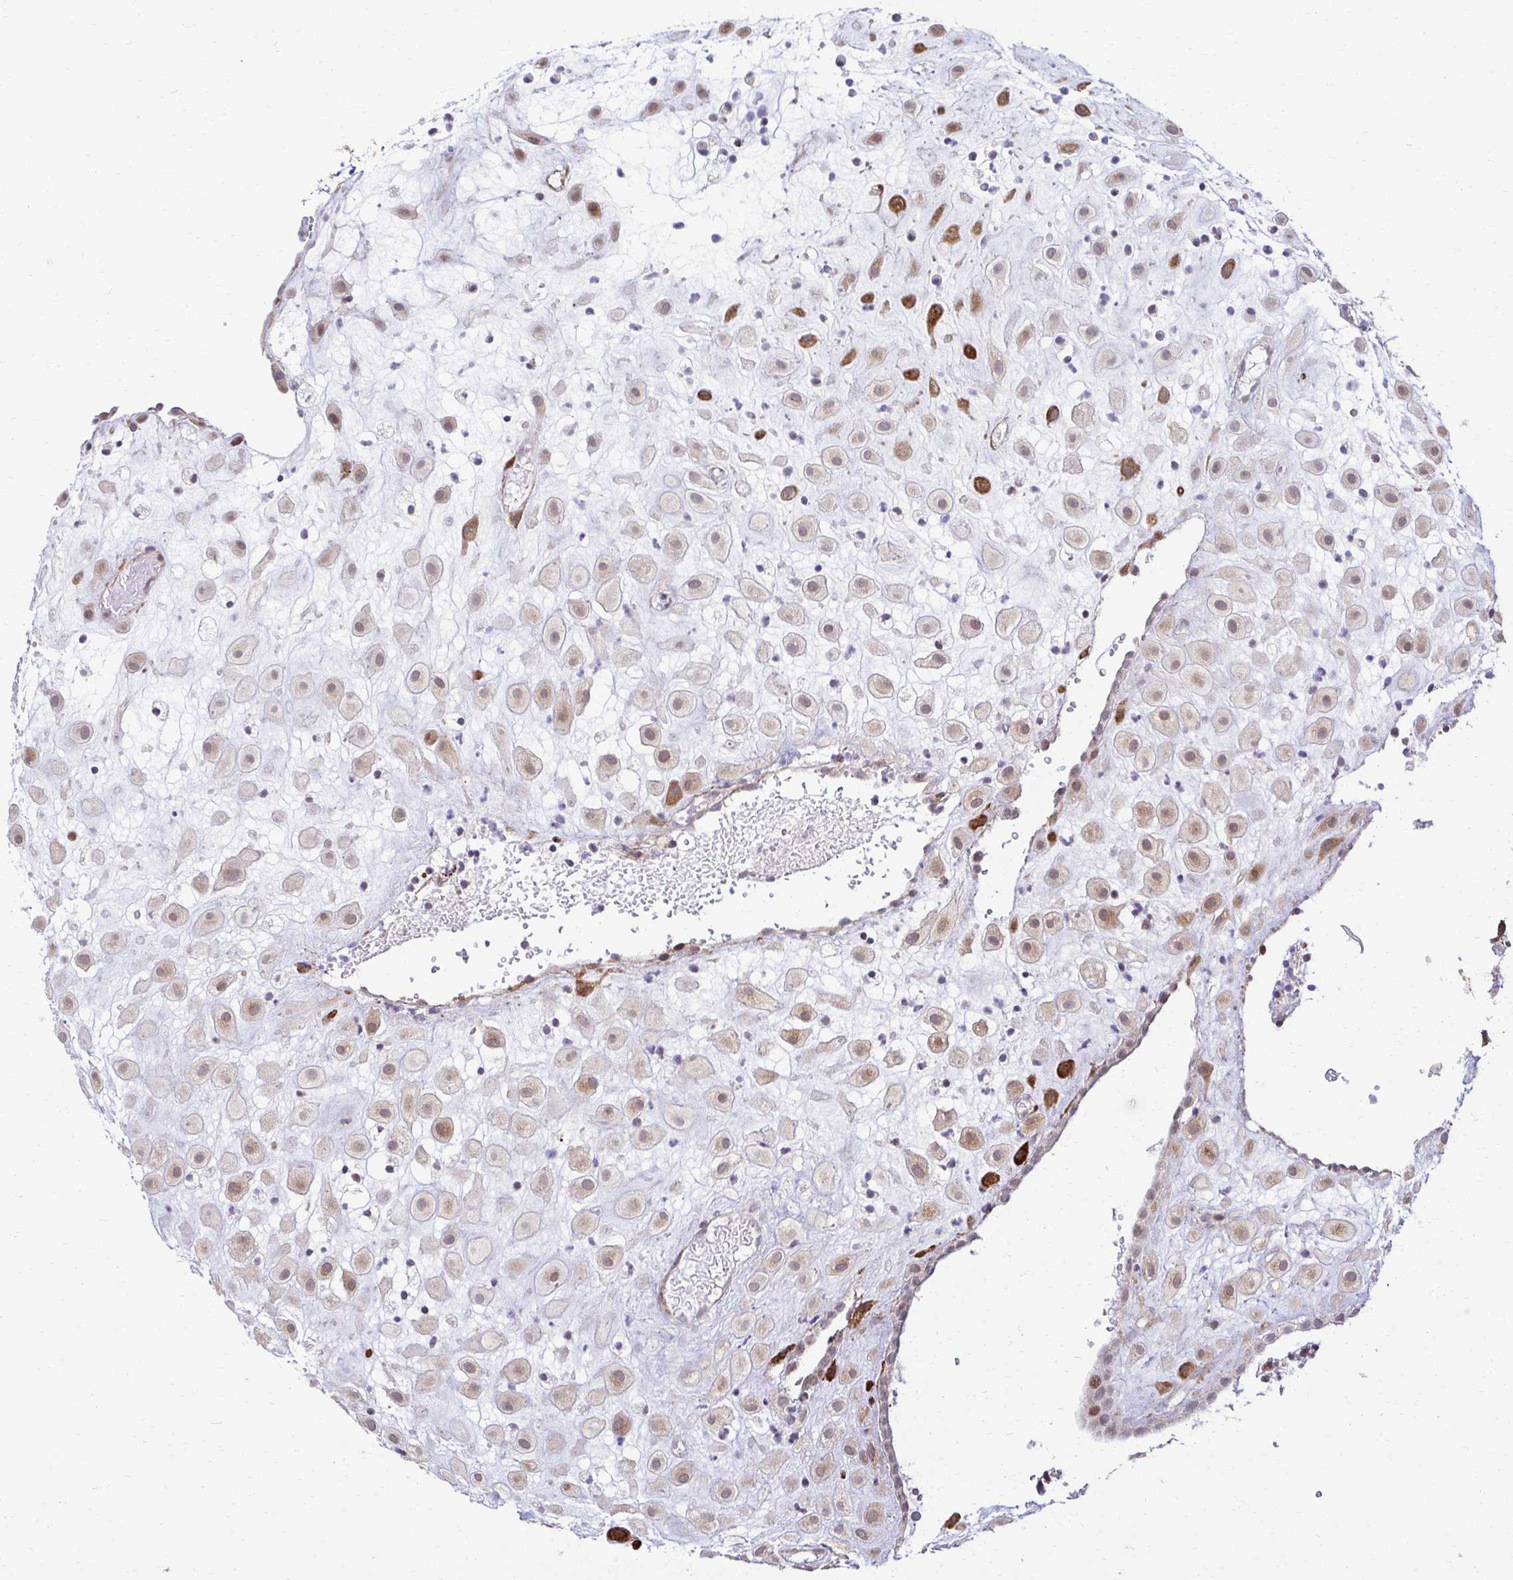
{"staining": {"intensity": "moderate", "quantity": ">75%", "location": "cytoplasmic/membranous,nuclear"}, "tissue": "placenta", "cell_type": "Decidual cells", "image_type": "normal", "snomed": [{"axis": "morphology", "description": "Normal tissue, NOS"}, {"axis": "topography", "description": "Placenta"}], "caption": "IHC image of unremarkable human placenta stained for a protein (brown), which displays medium levels of moderate cytoplasmic/membranous,nuclear staining in about >75% of decidual cells.", "gene": "HPS1", "patient": {"sex": "female", "age": 24}}